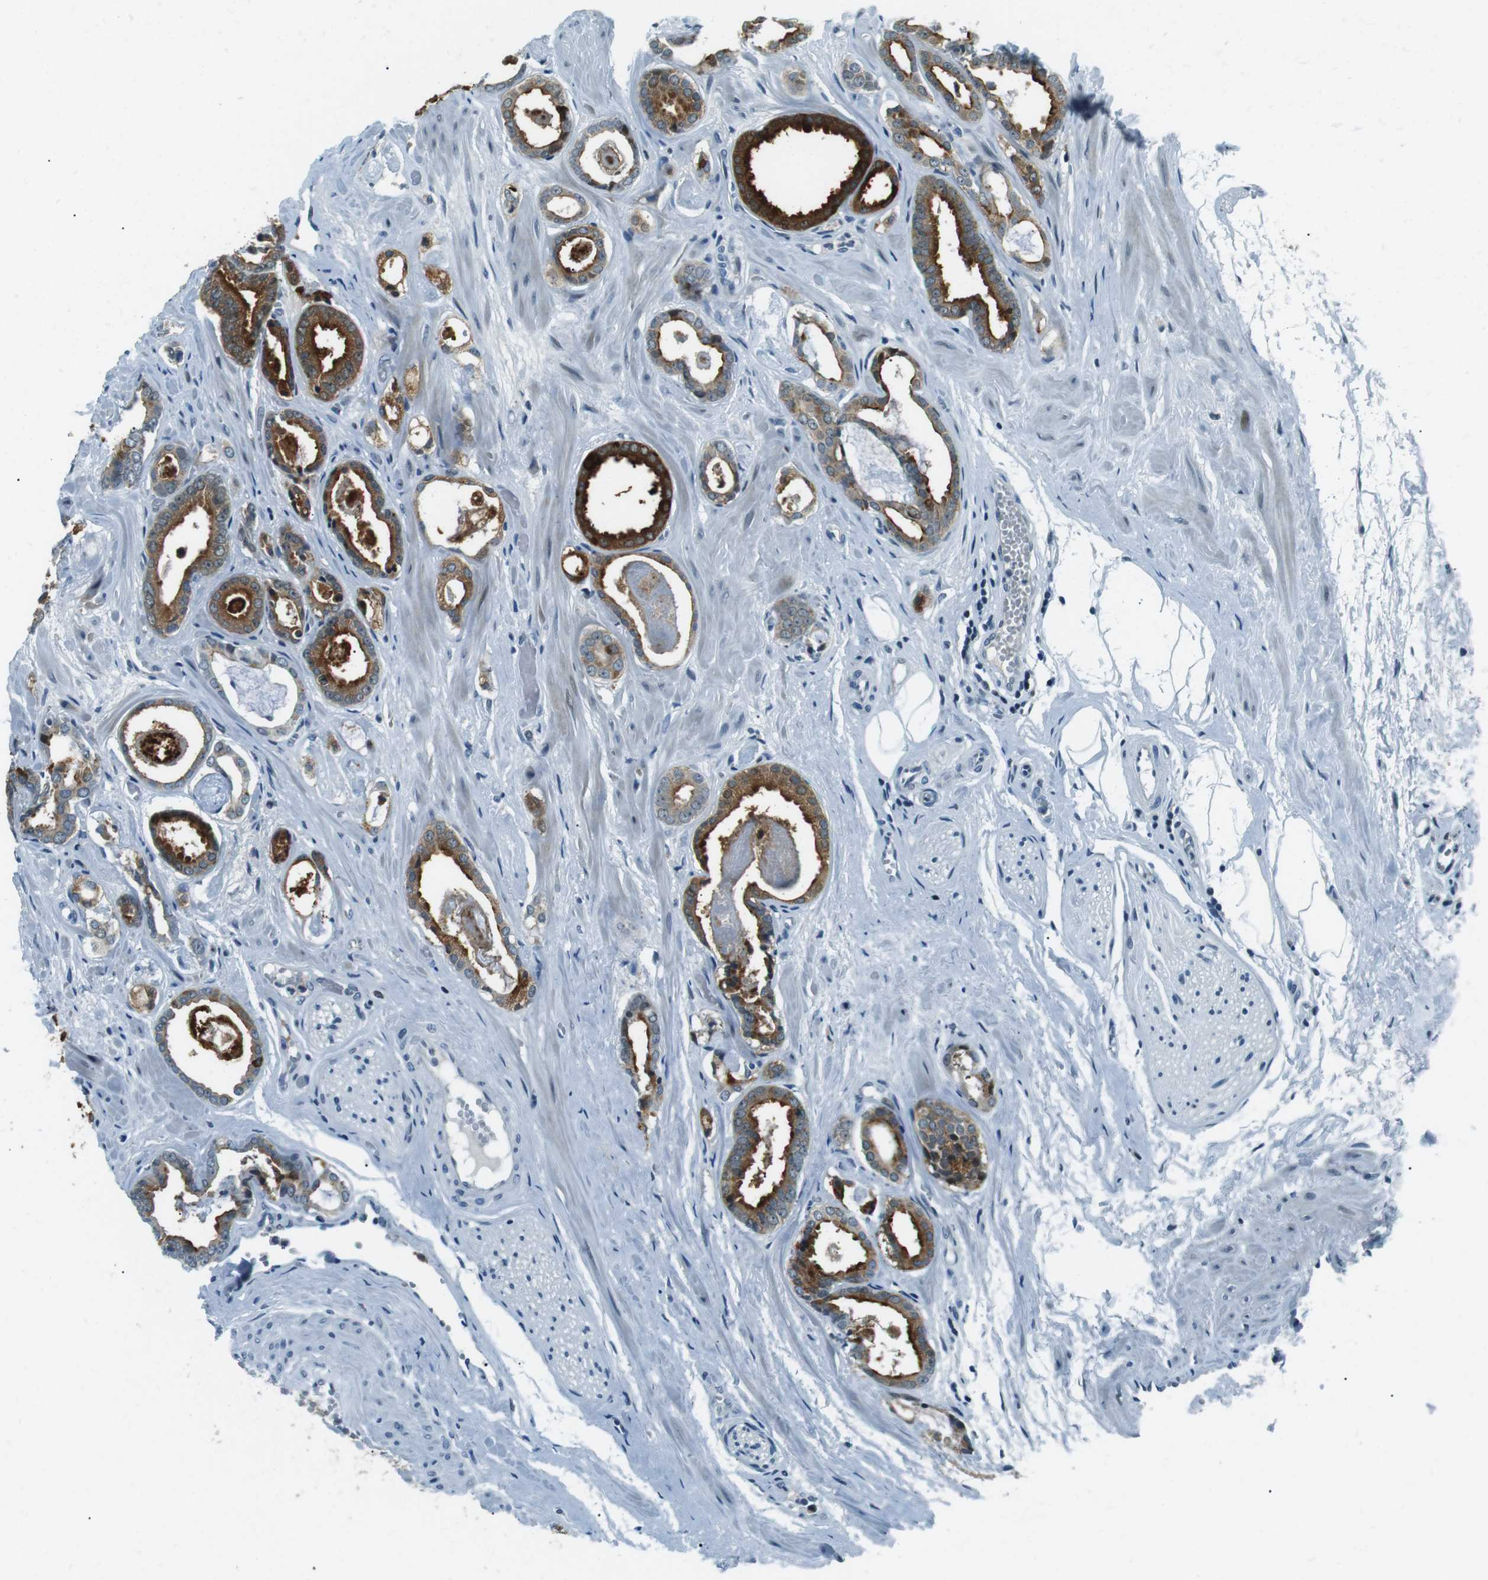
{"staining": {"intensity": "strong", "quantity": ">75%", "location": "cytoplasmic/membranous"}, "tissue": "prostate cancer", "cell_type": "Tumor cells", "image_type": "cancer", "snomed": [{"axis": "morphology", "description": "Adenocarcinoma, Low grade"}, {"axis": "topography", "description": "Prostate"}], "caption": "Brown immunohistochemical staining in prostate low-grade adenocarcinoma reveals strong cytoplasmic/membranous expression in about >75% of tumor cells. (Brightfield microscopy of DAB IHC at high magnification).", "gene": "PJA1", "patient": {"sex": "male", "age": 53}}